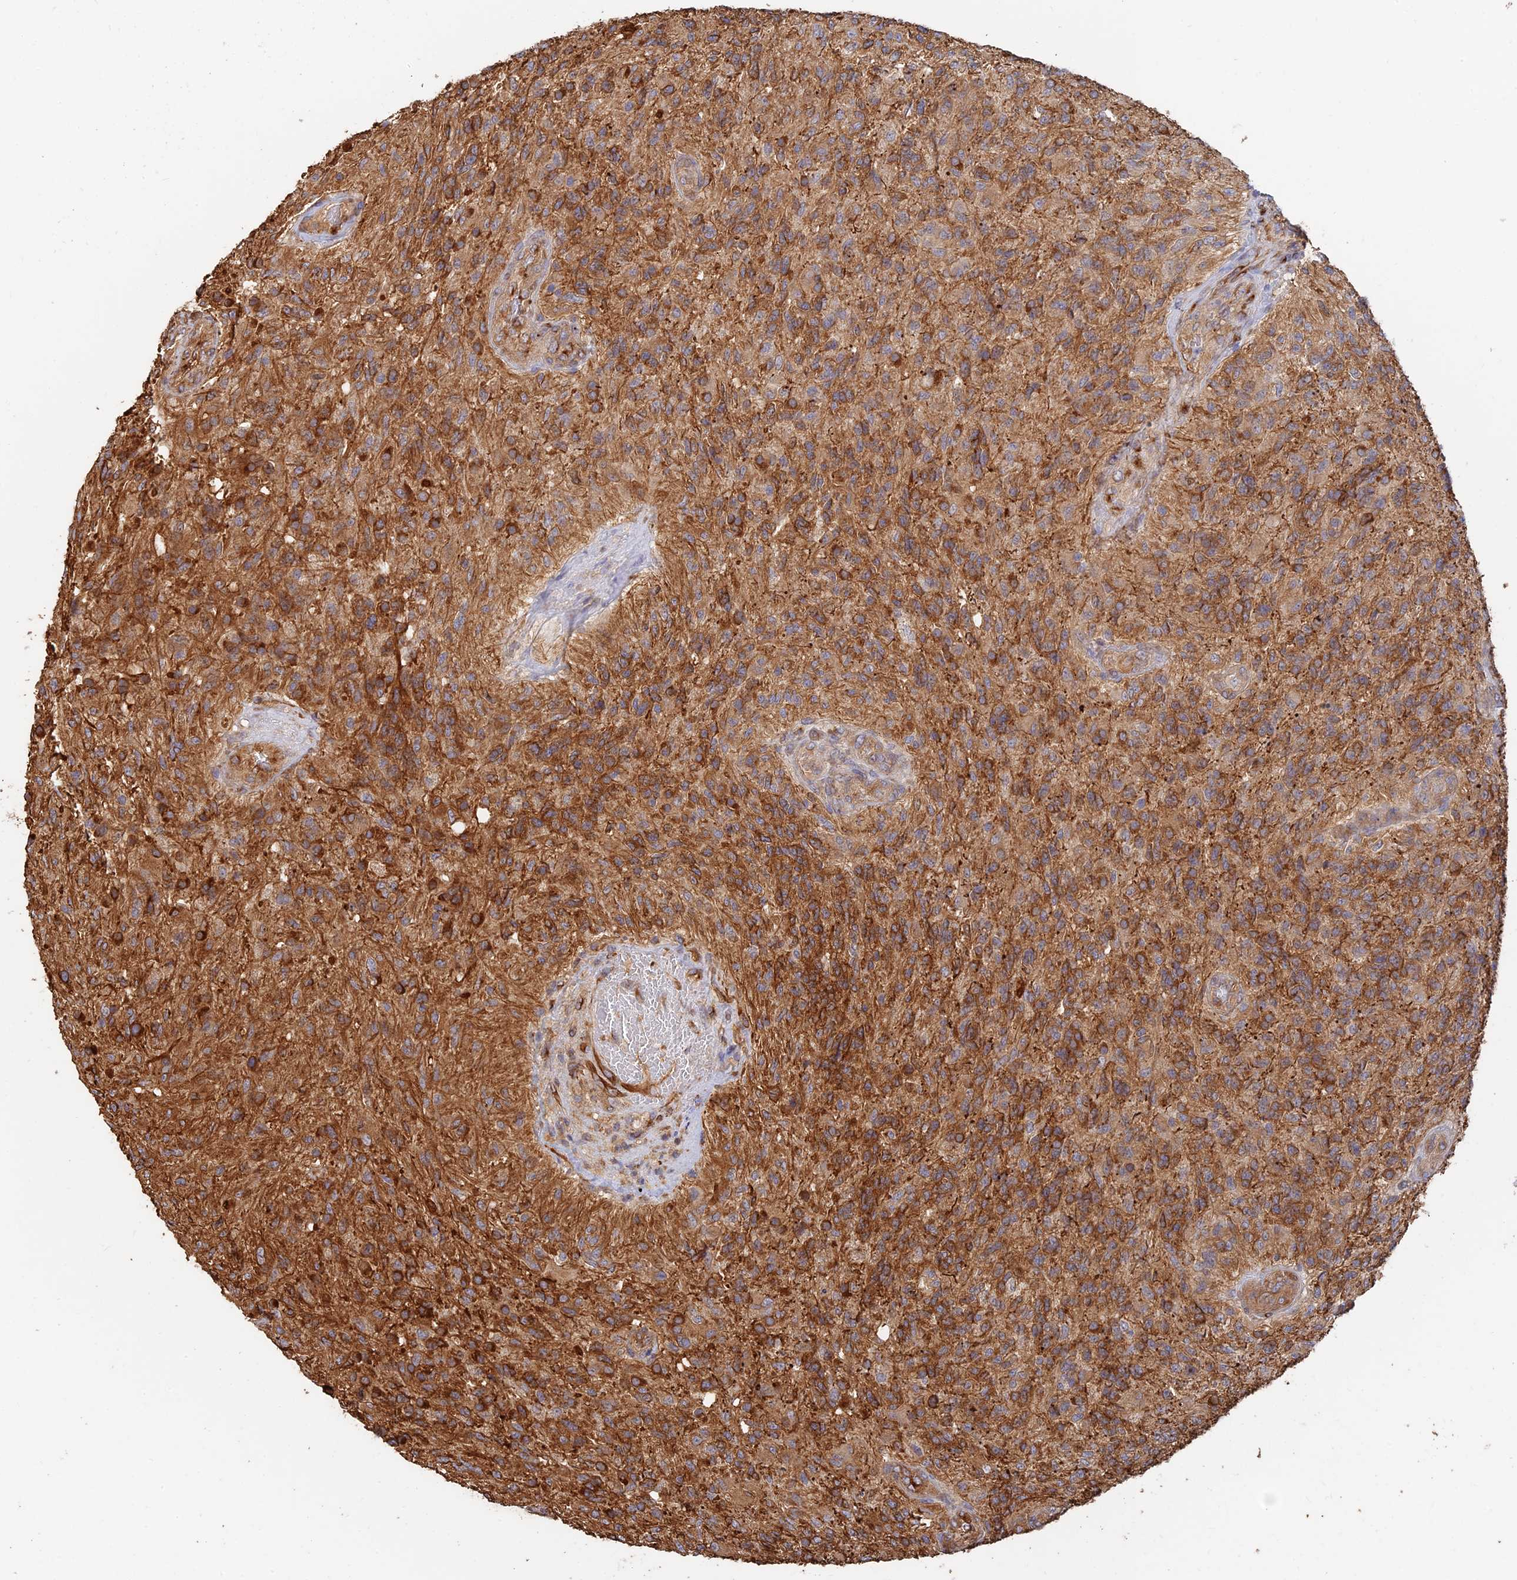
{"staining": {"intensity": "strong", "quantity": ">75%", "location": "cytoplasmic/membranous"}, "tissue": "glioma", "cell_type": "Tumor cells", "image_type": "cancer", "snomed": [{"axis": "morphology", "description": "Glioma, malignant, High grade"}, {"axis": "topography", "description": "Brain"}], "caption": "A brown stain shows strong cytoplasmic/membranous expression of a protein in human glioma tumor cells.", "gene": "WBP11", "patient": {"sex": "male", "age": 56}}